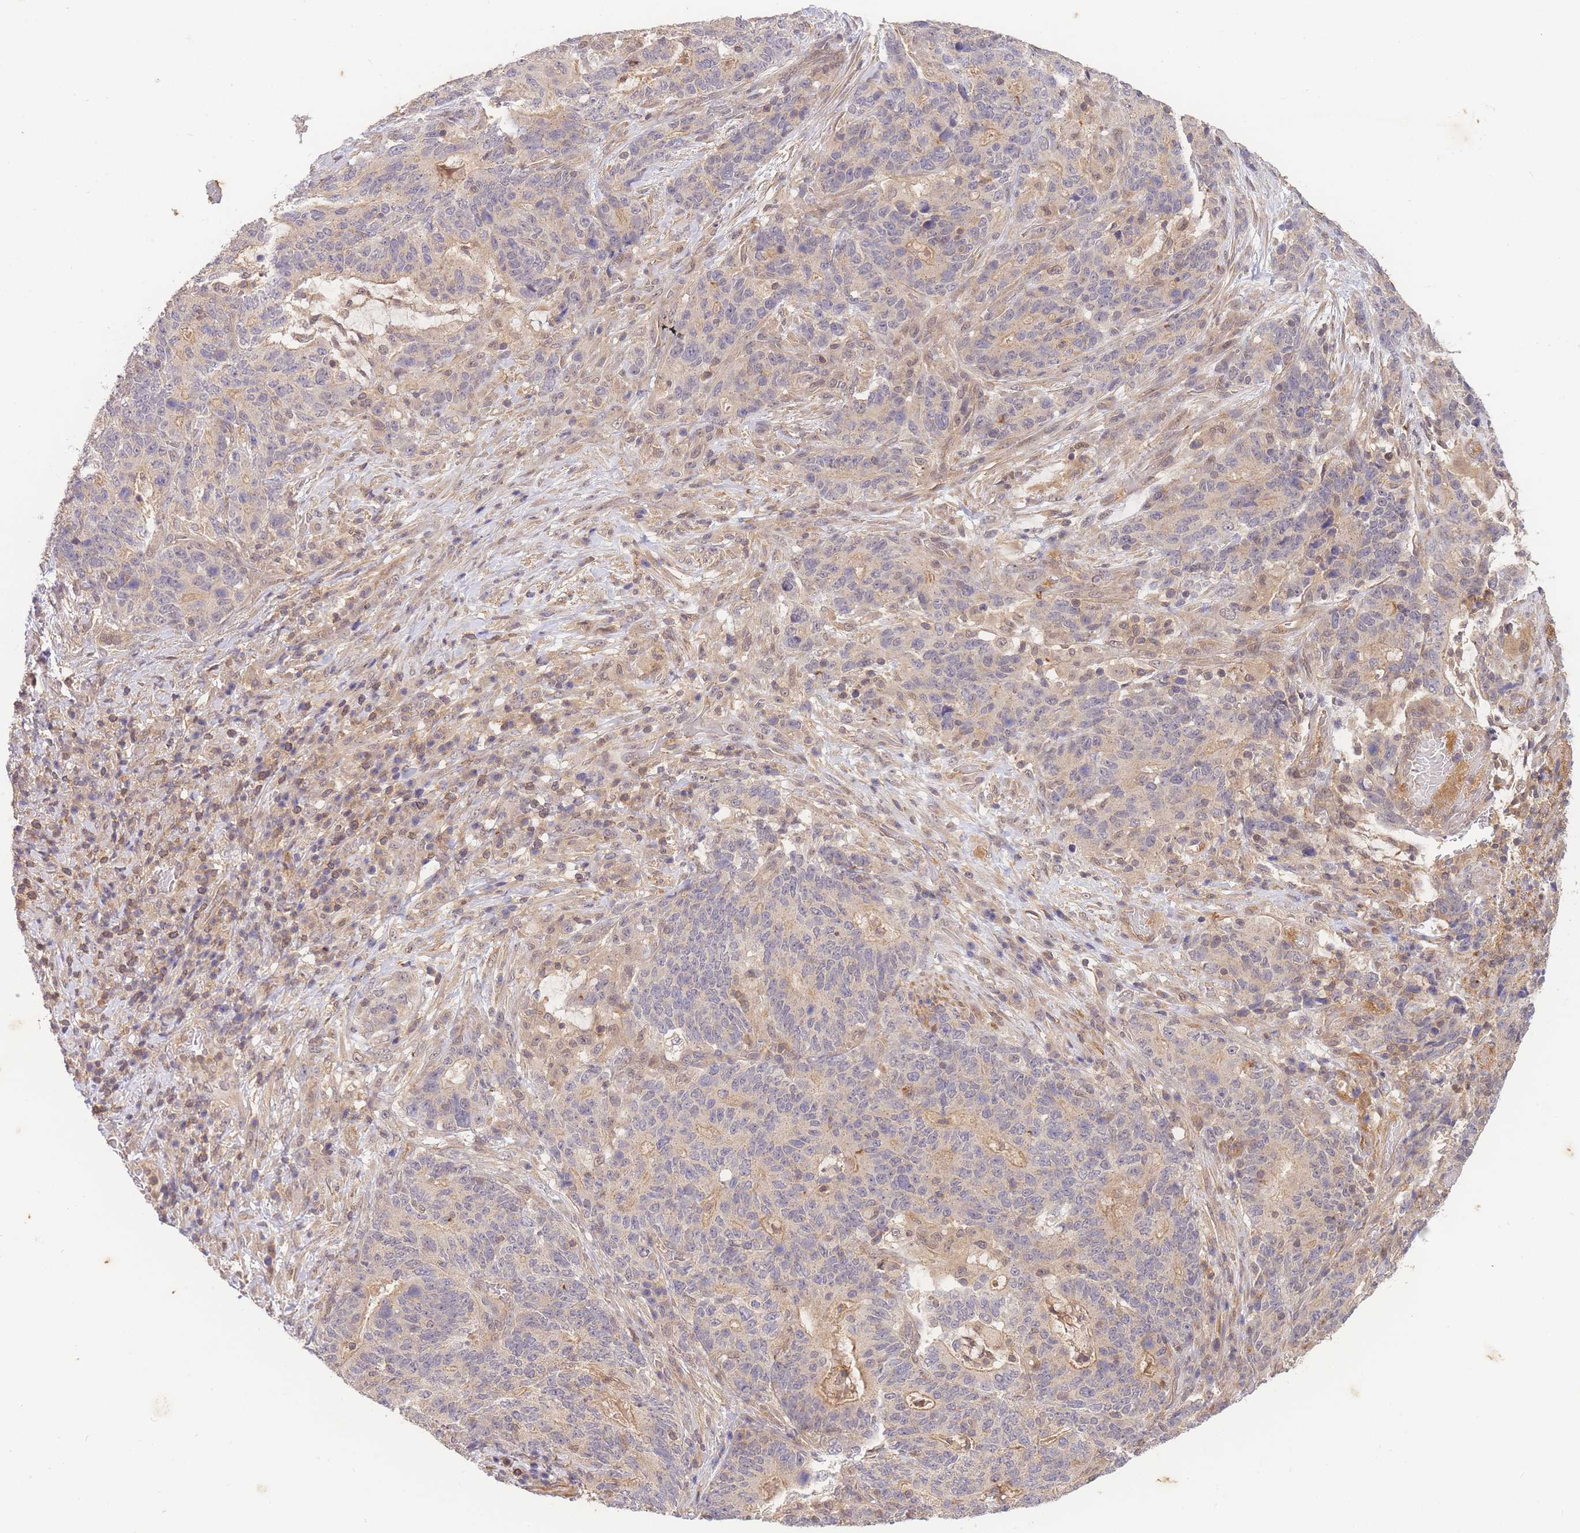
{"staining": {"intensity": "weak", "quantity": "<25%", "location": "cytoplasmic/membranous"}, "tissue": "stomach cancer", "cell_type": "Tumor cells", "image_type": "cancer", "snomed": [{"axis": "morphology", "description": "Normal tissue, NOS"}, {"axis": "morphology", "description": "Adenocarcinoma, NOS"}, {"axis": "topography", "description": "Stomach"}], "caption": "Immunohistochemical staining of stomach cancer (adenocarcinoma) exhibits no significant positivity in tumor cells.", "gene": "ST8SIA4", "patient": {"sex": "female", "age": 64}}